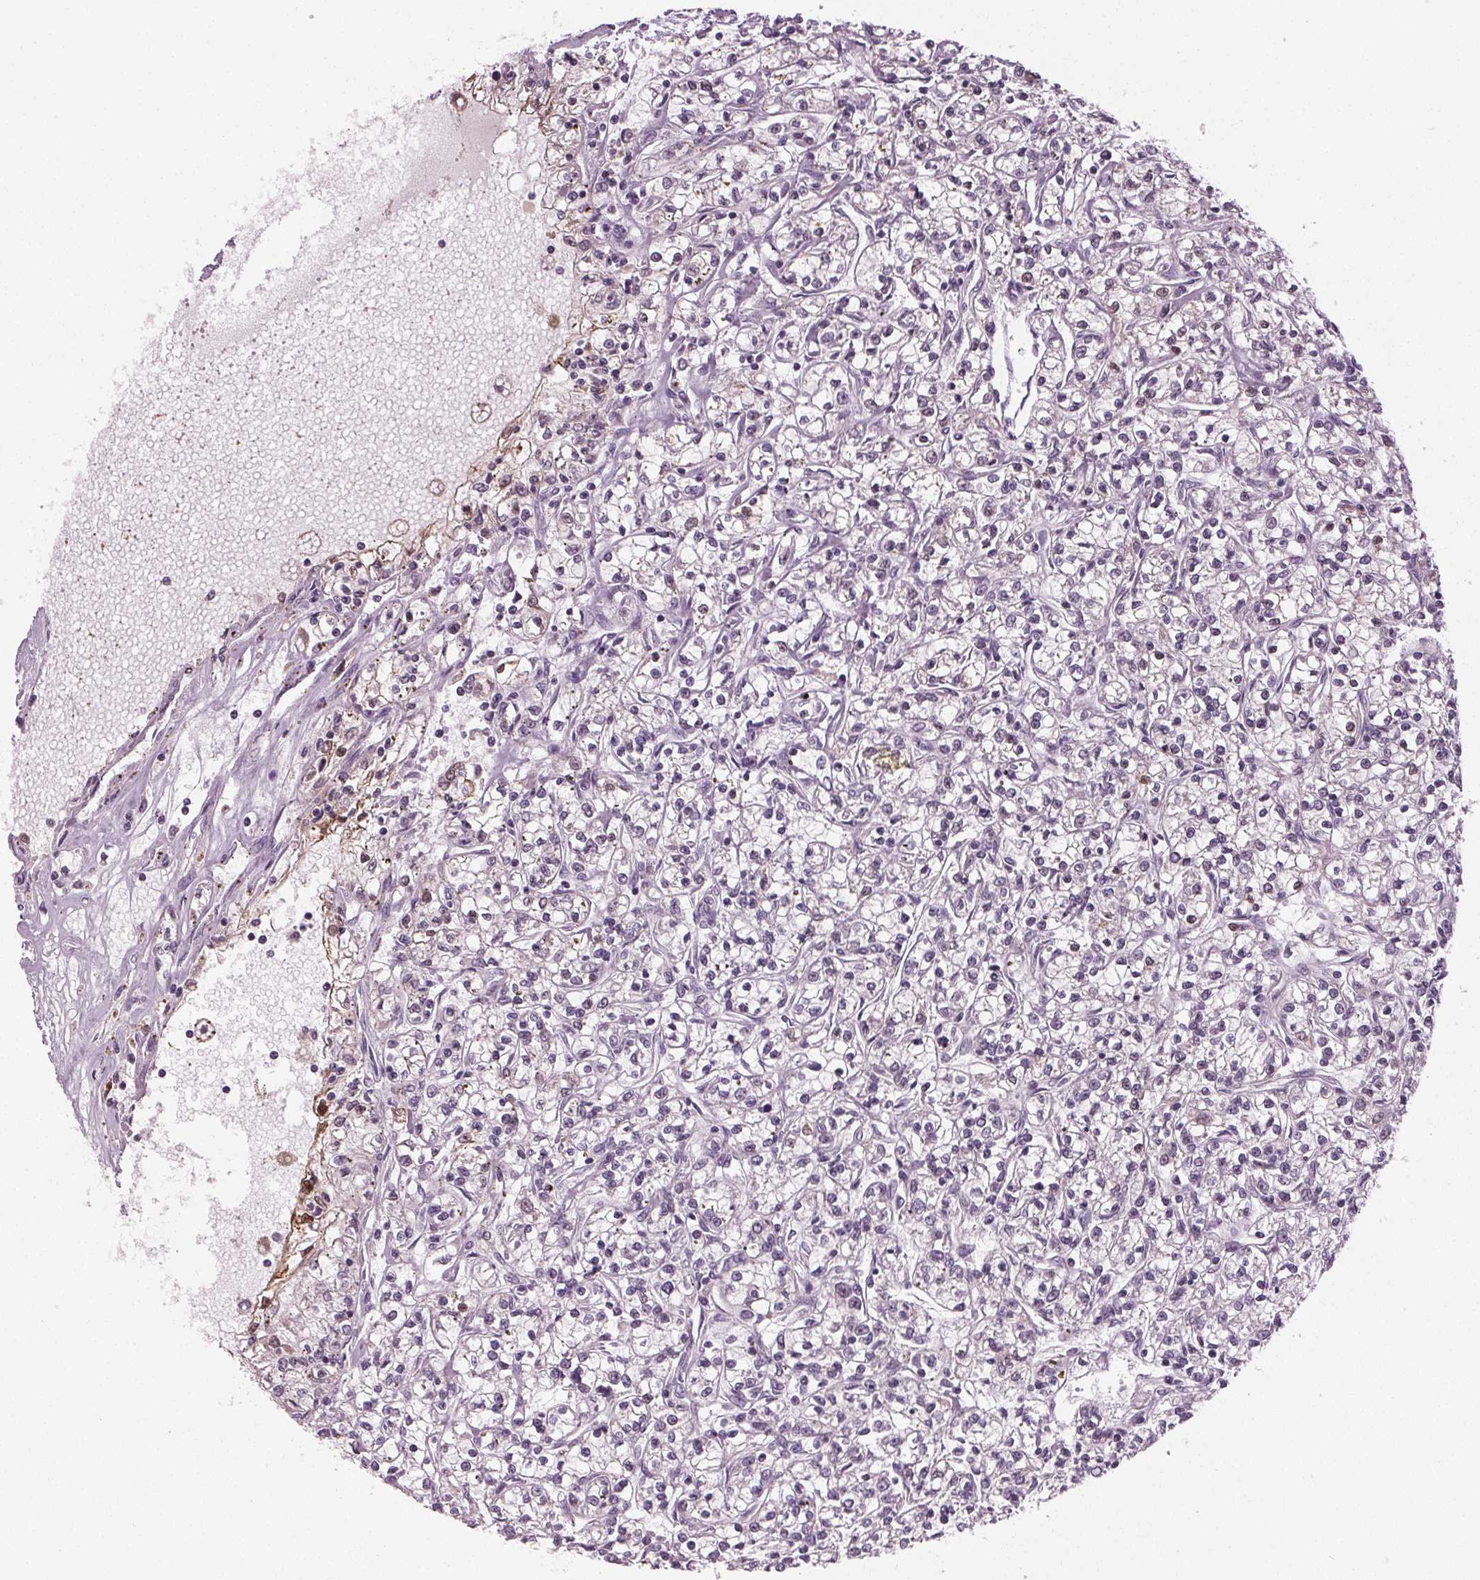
{"staining": {"intensity": "negative", "quantity": "none", "location": "none"}, "tissue": "renal cancer", "cell_type": "Tumor cells", "image_type": "cancer", "snomed": [{"axis": "morphology", "description": "Adenocarcinoma, NOS"}, {"axis": "topography", "description": "Kidney"}], "caption": "IHC photomicrograph of human renal cancer (adenocarcinoma) stained for a protein (brown), which exhibits no positivity in tumor cells.", "gene": "ZNF605", "patient": {"sex": "female", "age": 59}}